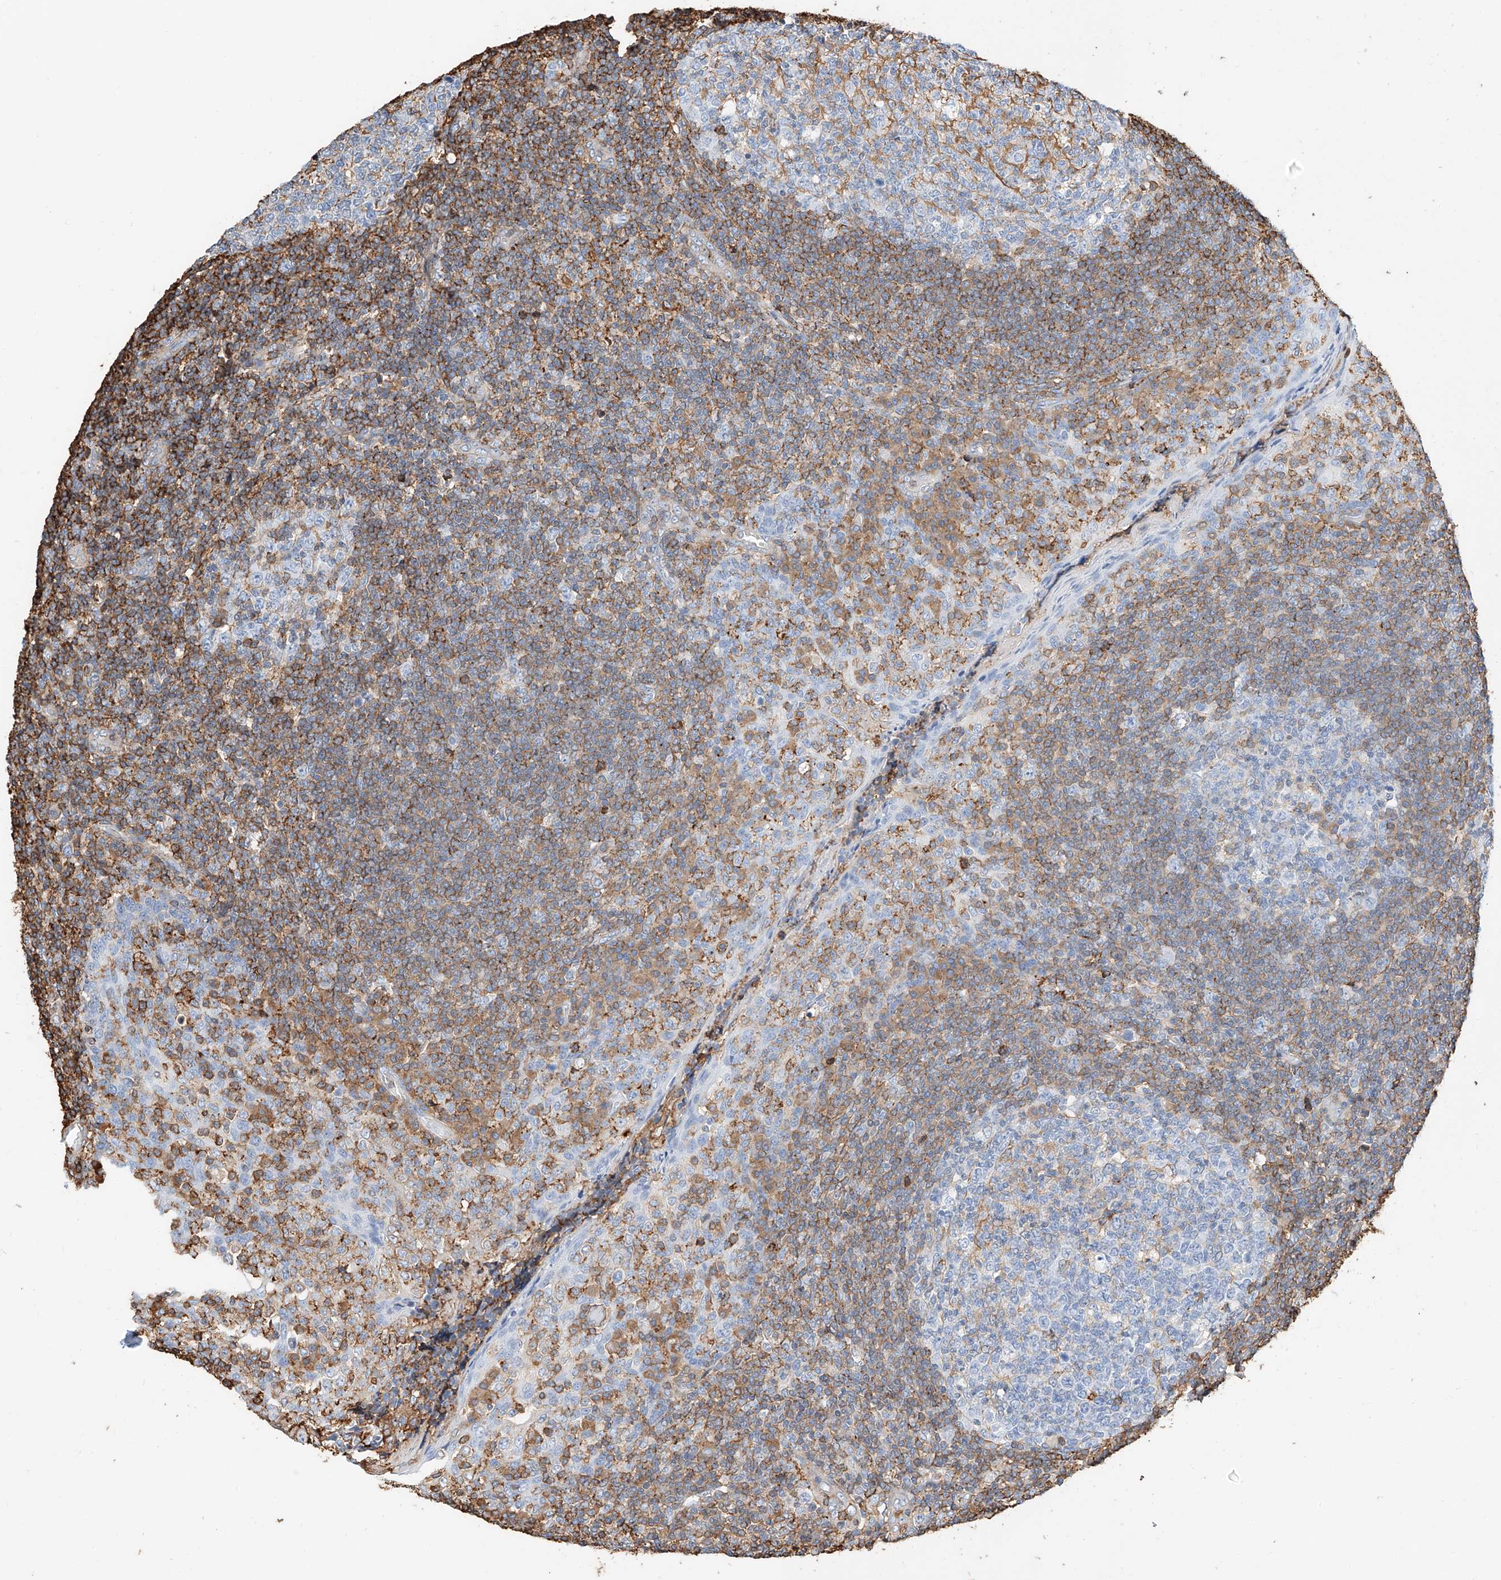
{"staining": {"intensity": "negative", "quantity": "none", "location": "none"}, "tissue": "tonsil", "cell_type": "Germinal center cells", "image_type": "normal", "snomed": [{"axis": "morphology", "description": "Normal tissue, NOS"}, {"axis": "topography", "description": "Tonsil"}], "caption": "This histopathology image is of normal tonsil stained with immunohistochemistry (IHC) to label a protein in brown with the nuclei are counter-stained blue. There is no expression in germinal center cells.", "gene": "WFS1", "patient": {"sex": "female", "age": 19}}